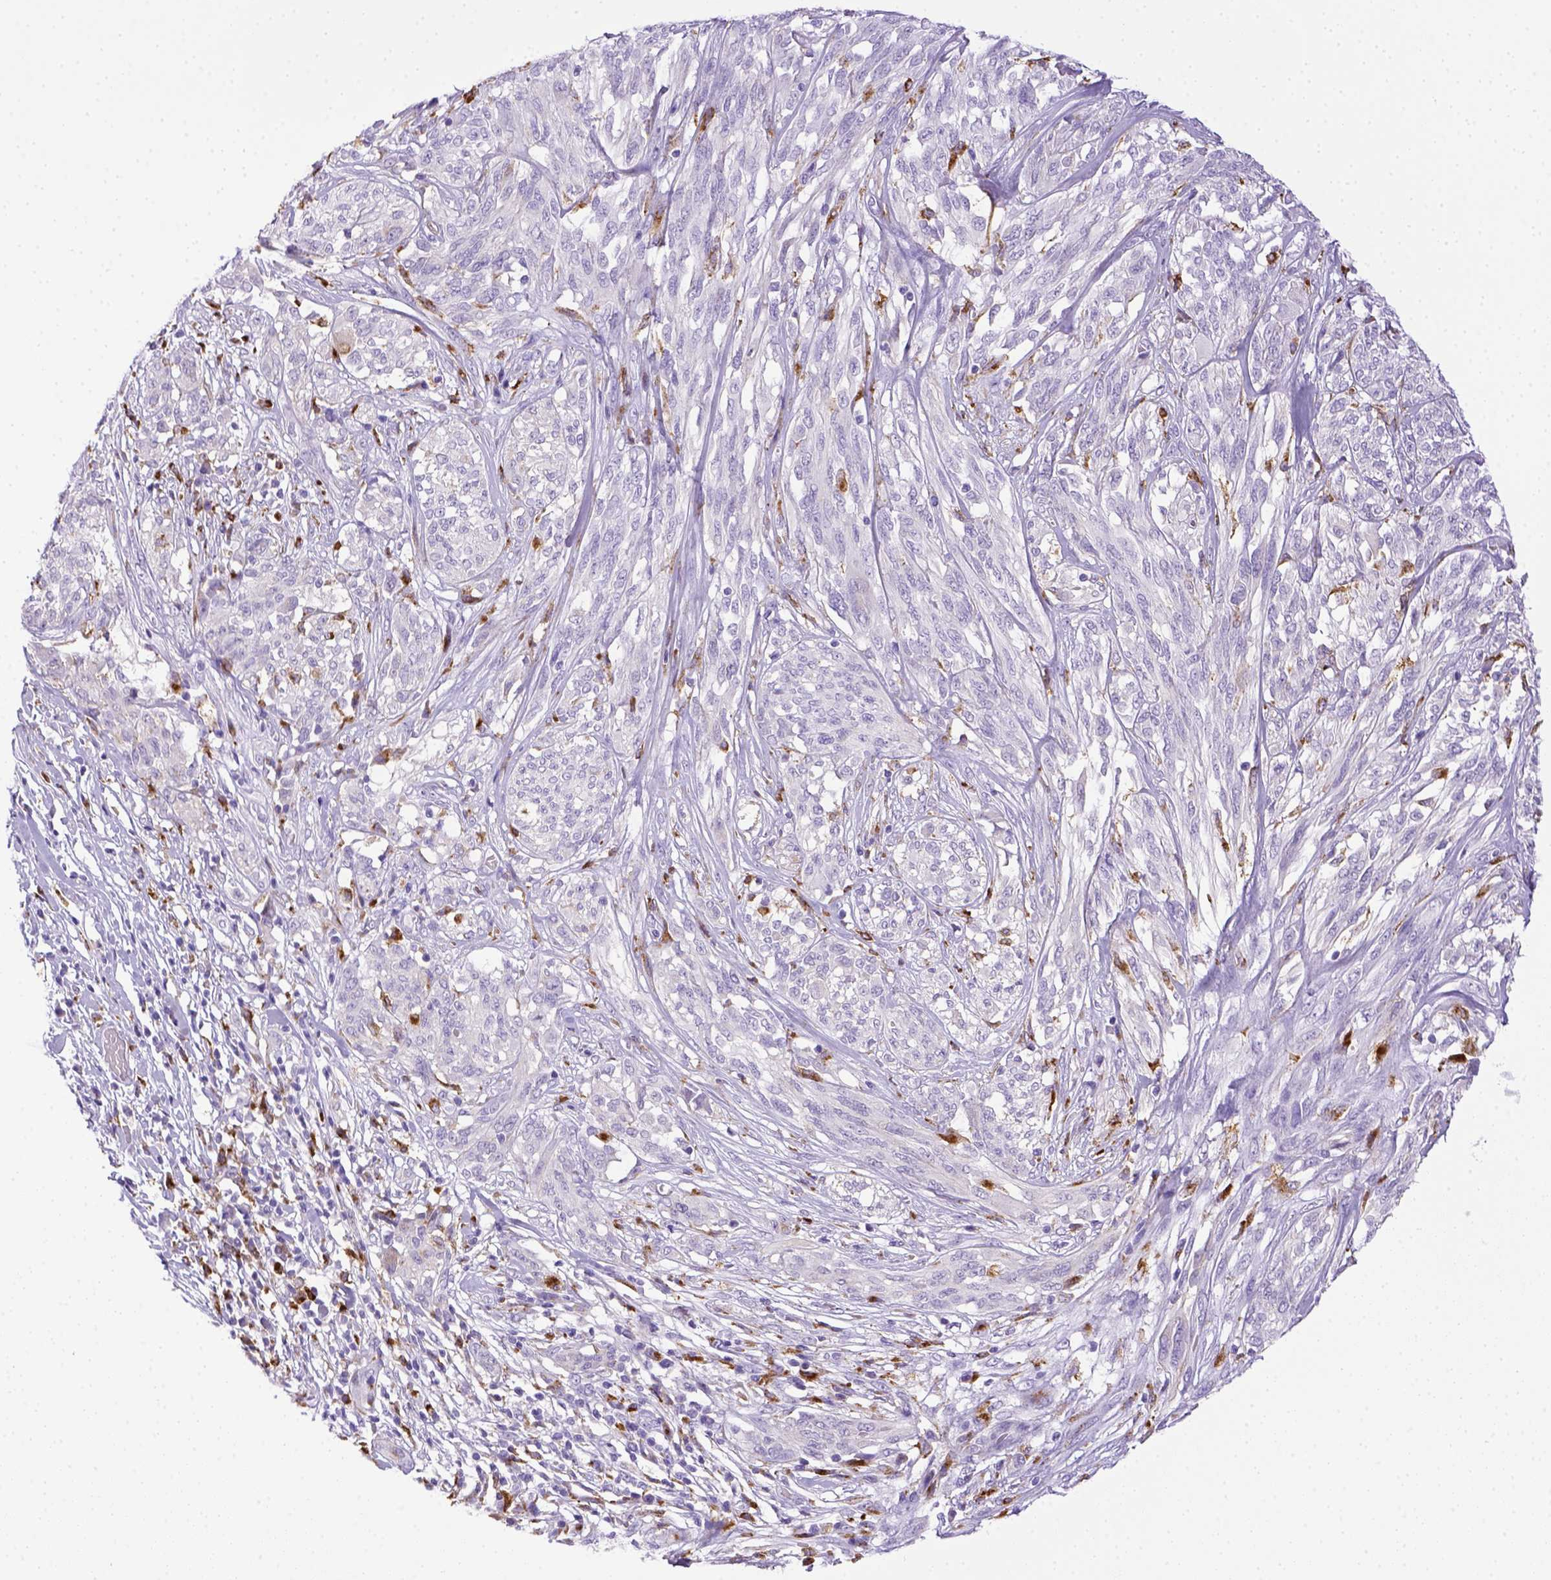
{"staining": {"intensity": "negative", "quantity": "none", "location": "none"}, "tissue": "melanoma", "cell_type": "Tumor cells", "image_type": "cancer", "snomed": [{"axis": "morphology", "description": "Malignant melanoma, NOS"}, {"axis": "topography", "description": "Skin"}], "caption": "Immunohistochemistry (IHC) of melanoma displays no expression in tumor cells. (DAB (3,3'-diaminobenzidine) immunohistochemistry (IHC) visualized using brightfield microscopy, high magnification).", "gene": "CD68", "patient": {"sex": "female", "age": 91}}